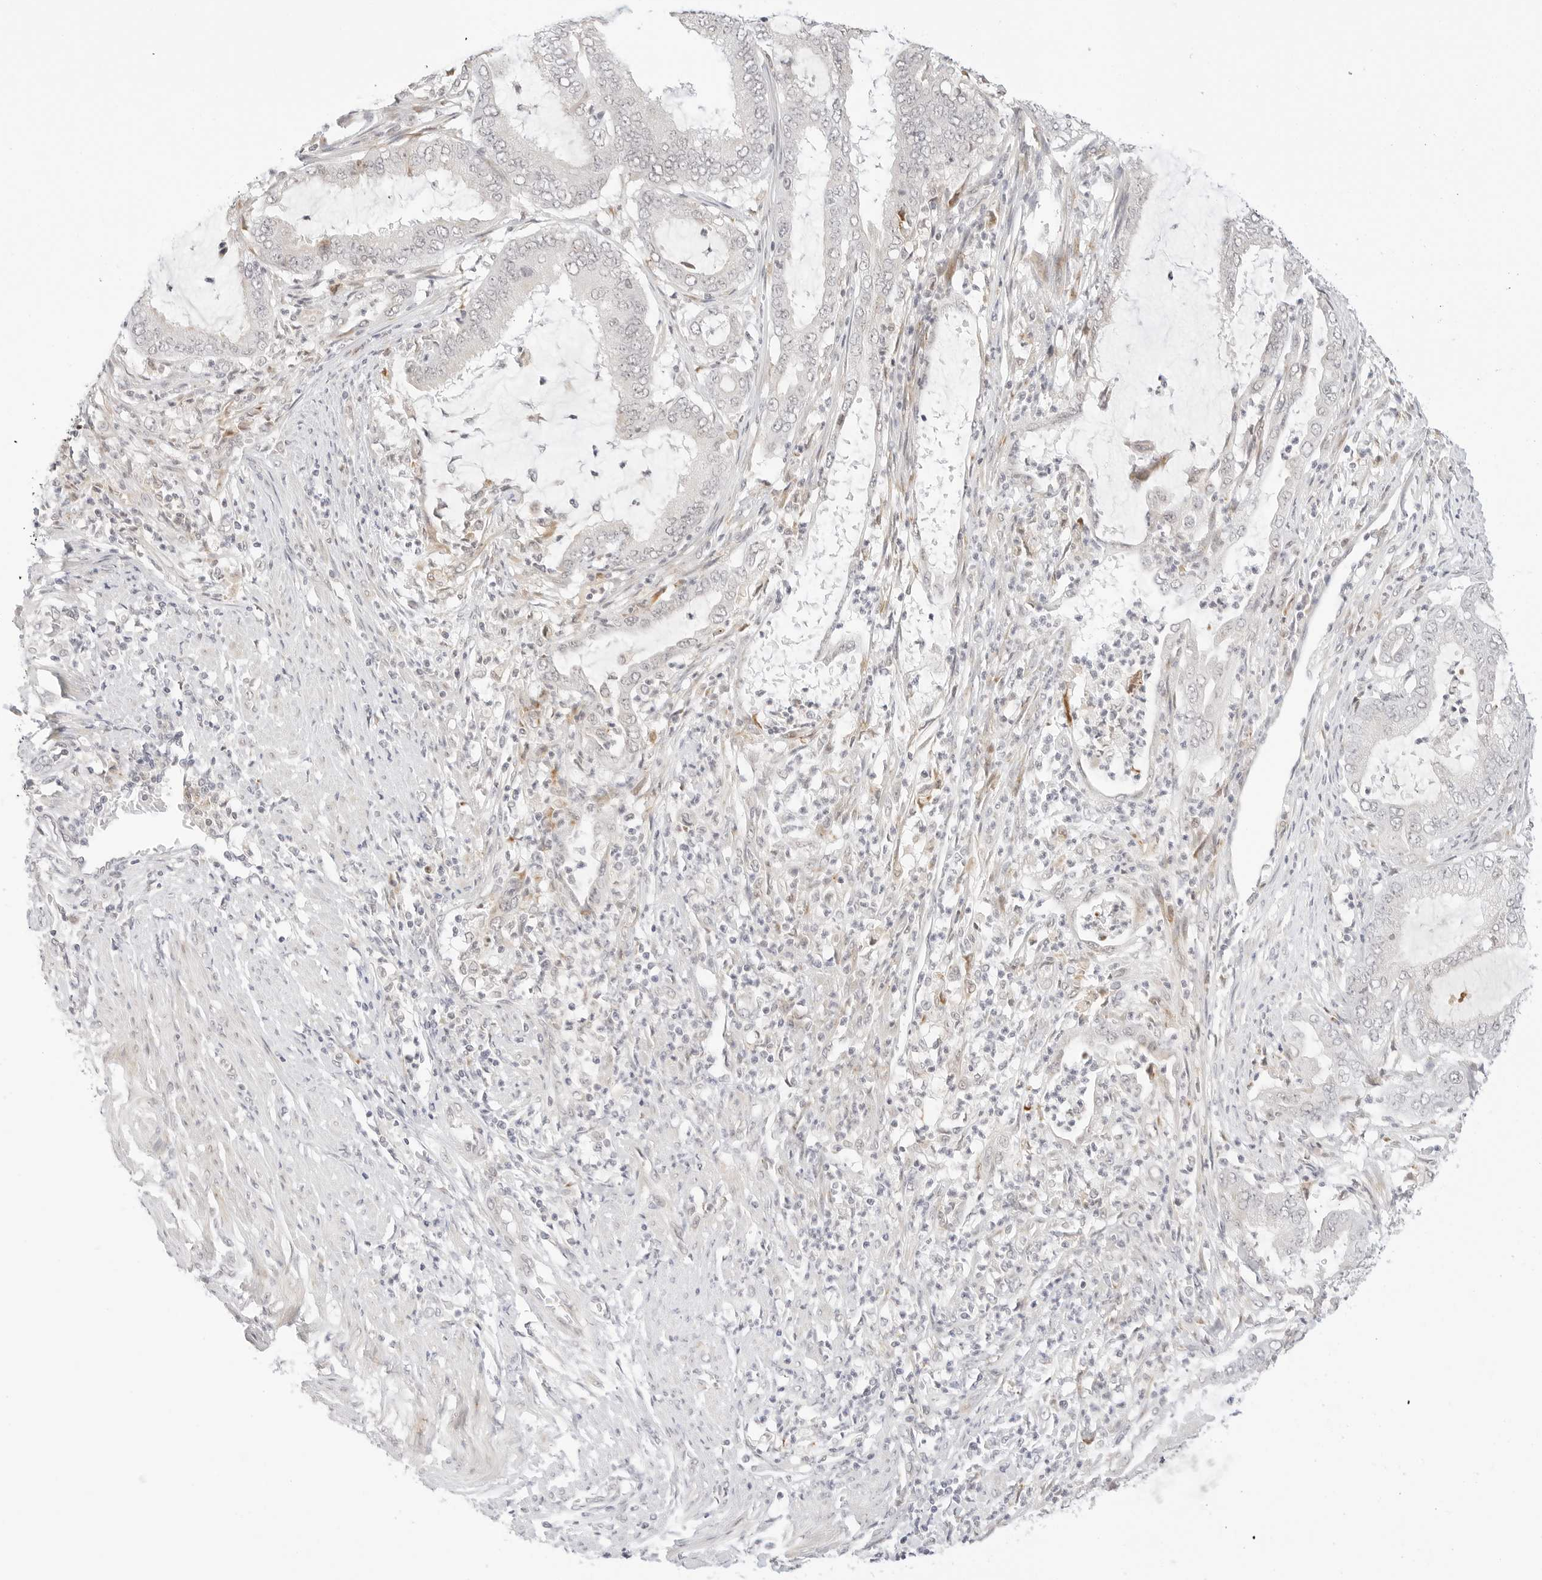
{"staining": {"intensity": "negative", "quantity": "none", "location": "none"}, "tissue": "endometrial cancer", "cell_type": "Tumor cells", "image_type": "cancer", "snomed": [{"axis": "morphology", "description": "Adenocarcinoma, NOS"}, {"axis": "topography", "description": "Endometrium"}], "caption": "Human endometrial cancer stained for a protein using IHC displays no positivity in tumor cells.", "gene": "XKR4", "patient": {"sex": "female", "age": 51}}